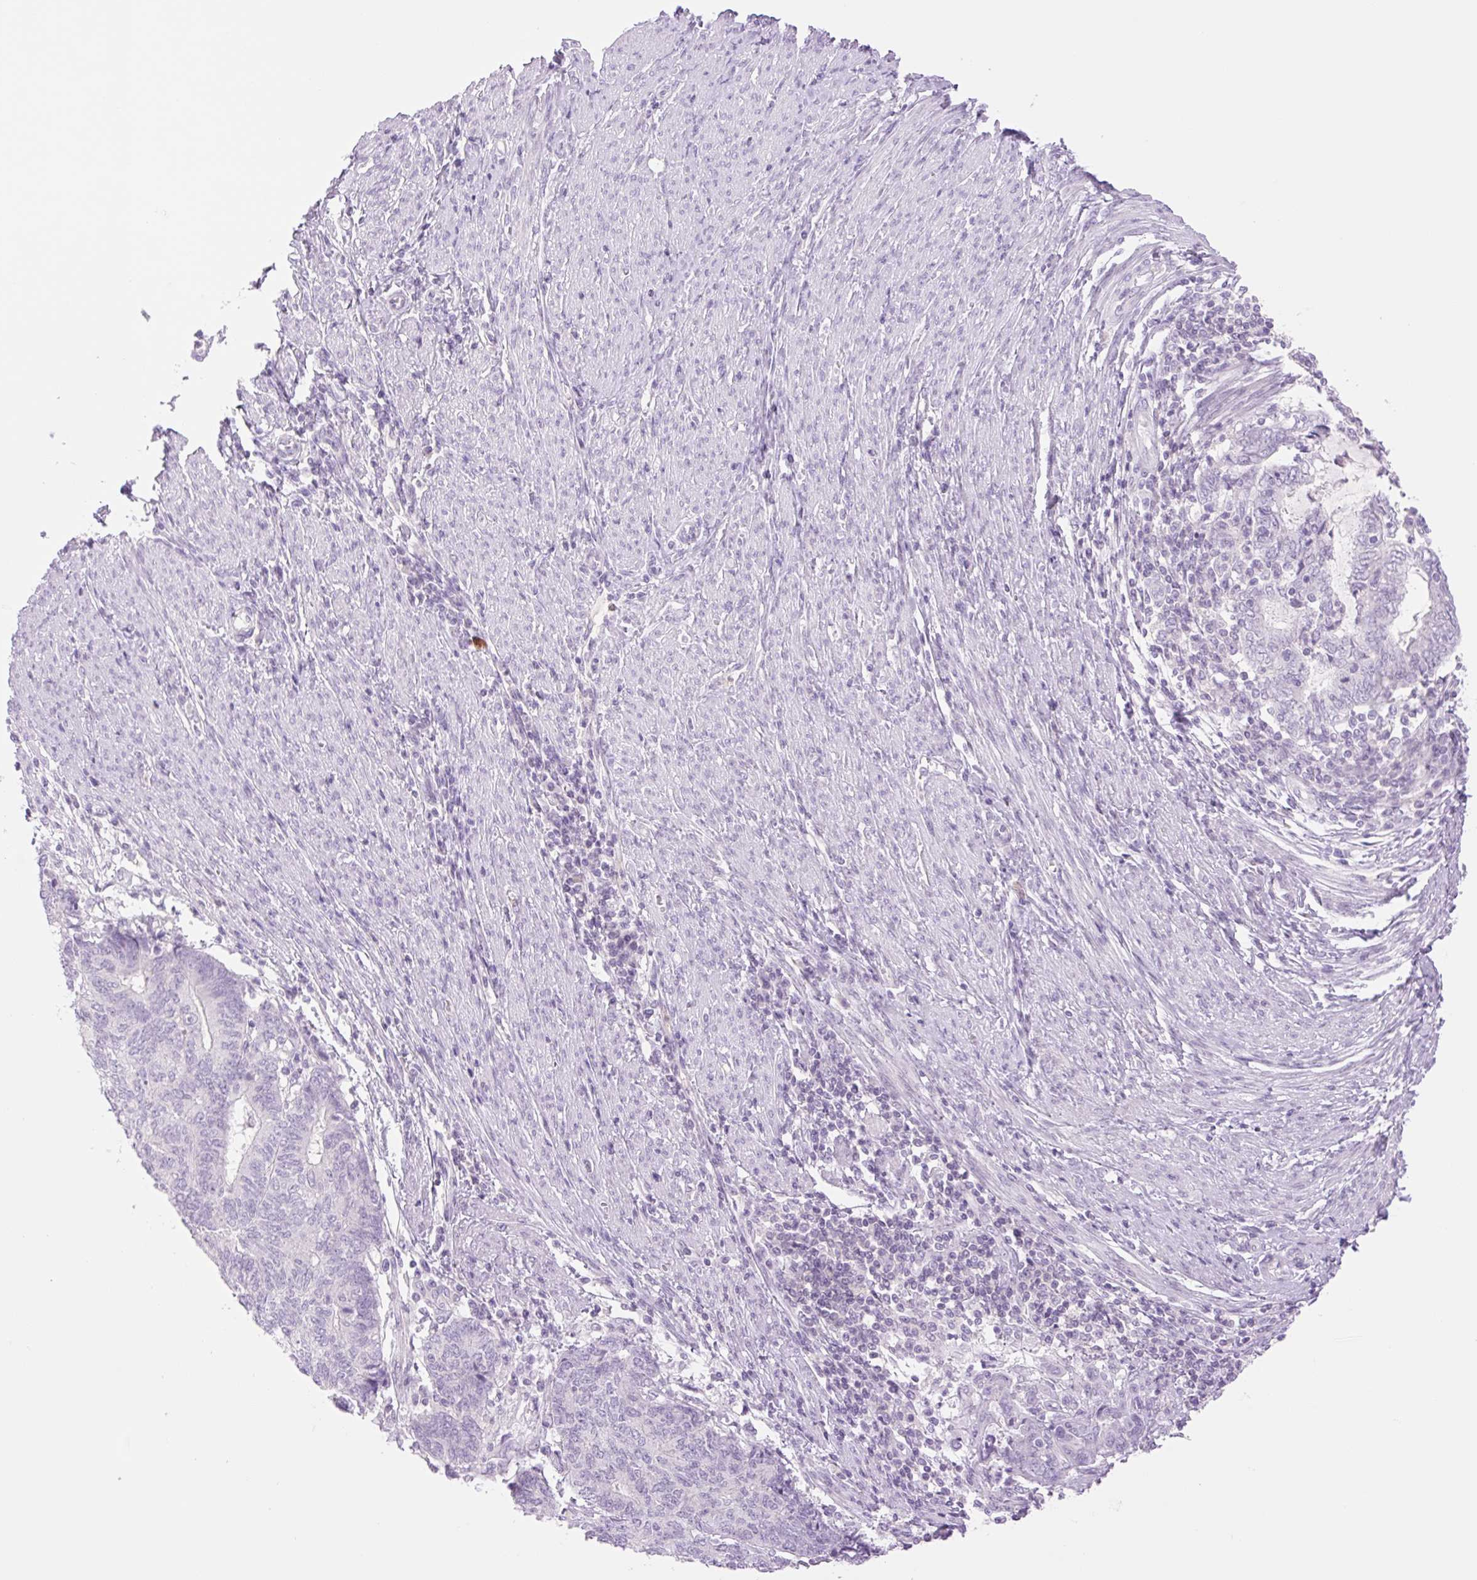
{"staining": {"intensity": "negative", "quantity": "none", "location": "none"}, "tissue": "endometrial cancer", "cell_type": "Tumor cells", "image_type": "cancer", "snomed": [{"axis": "morphology", "description": "Adenocarcinoma, NOS"}, {"axis": "topography", "description": "Uterus"}, {"axis": "topography", "description": "Endometrium"}], "caption": "IHC image of human endometrial cancer stained for a protein (brown), which exhibits no staining in tumor cells.", "gene": "TBX15", "patient": {"sex": "female", "age": 70}}